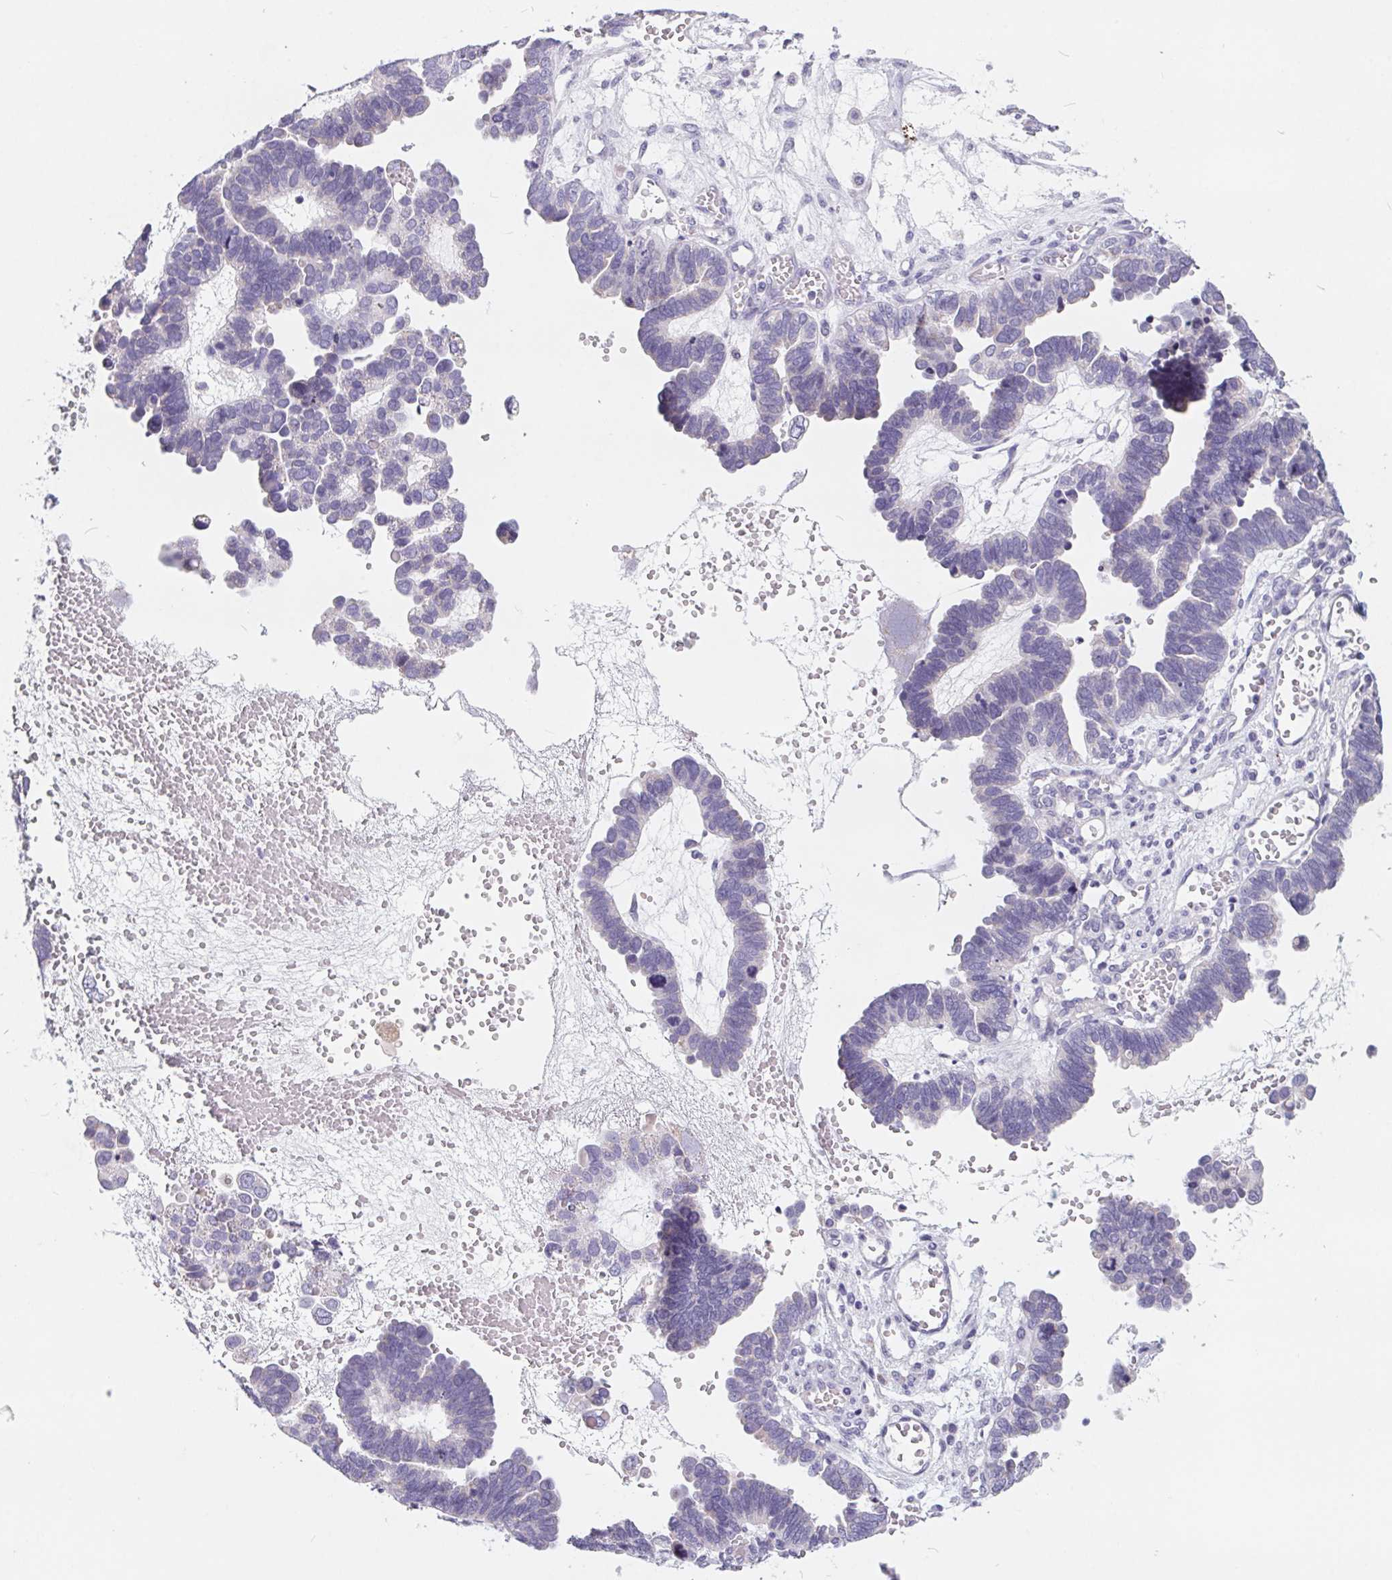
{"staining": {"intensity": "negative", "quantity": "none", "location": "none"}, "tissue": "ovarian cancer", "cell_type": "Tumor cells", "image_type": "cancer", "snomed": [{"axis": "morphology", "description": "Cystadenocarcinoma, serous, NOS"}, {"axis": "topography", "description": "Ovary"}], "caption": "Tumor cells show no significant positivity in ovarian cancer.", "gene": "FDX1", "patient": {"sex": "female", "age": 51}}